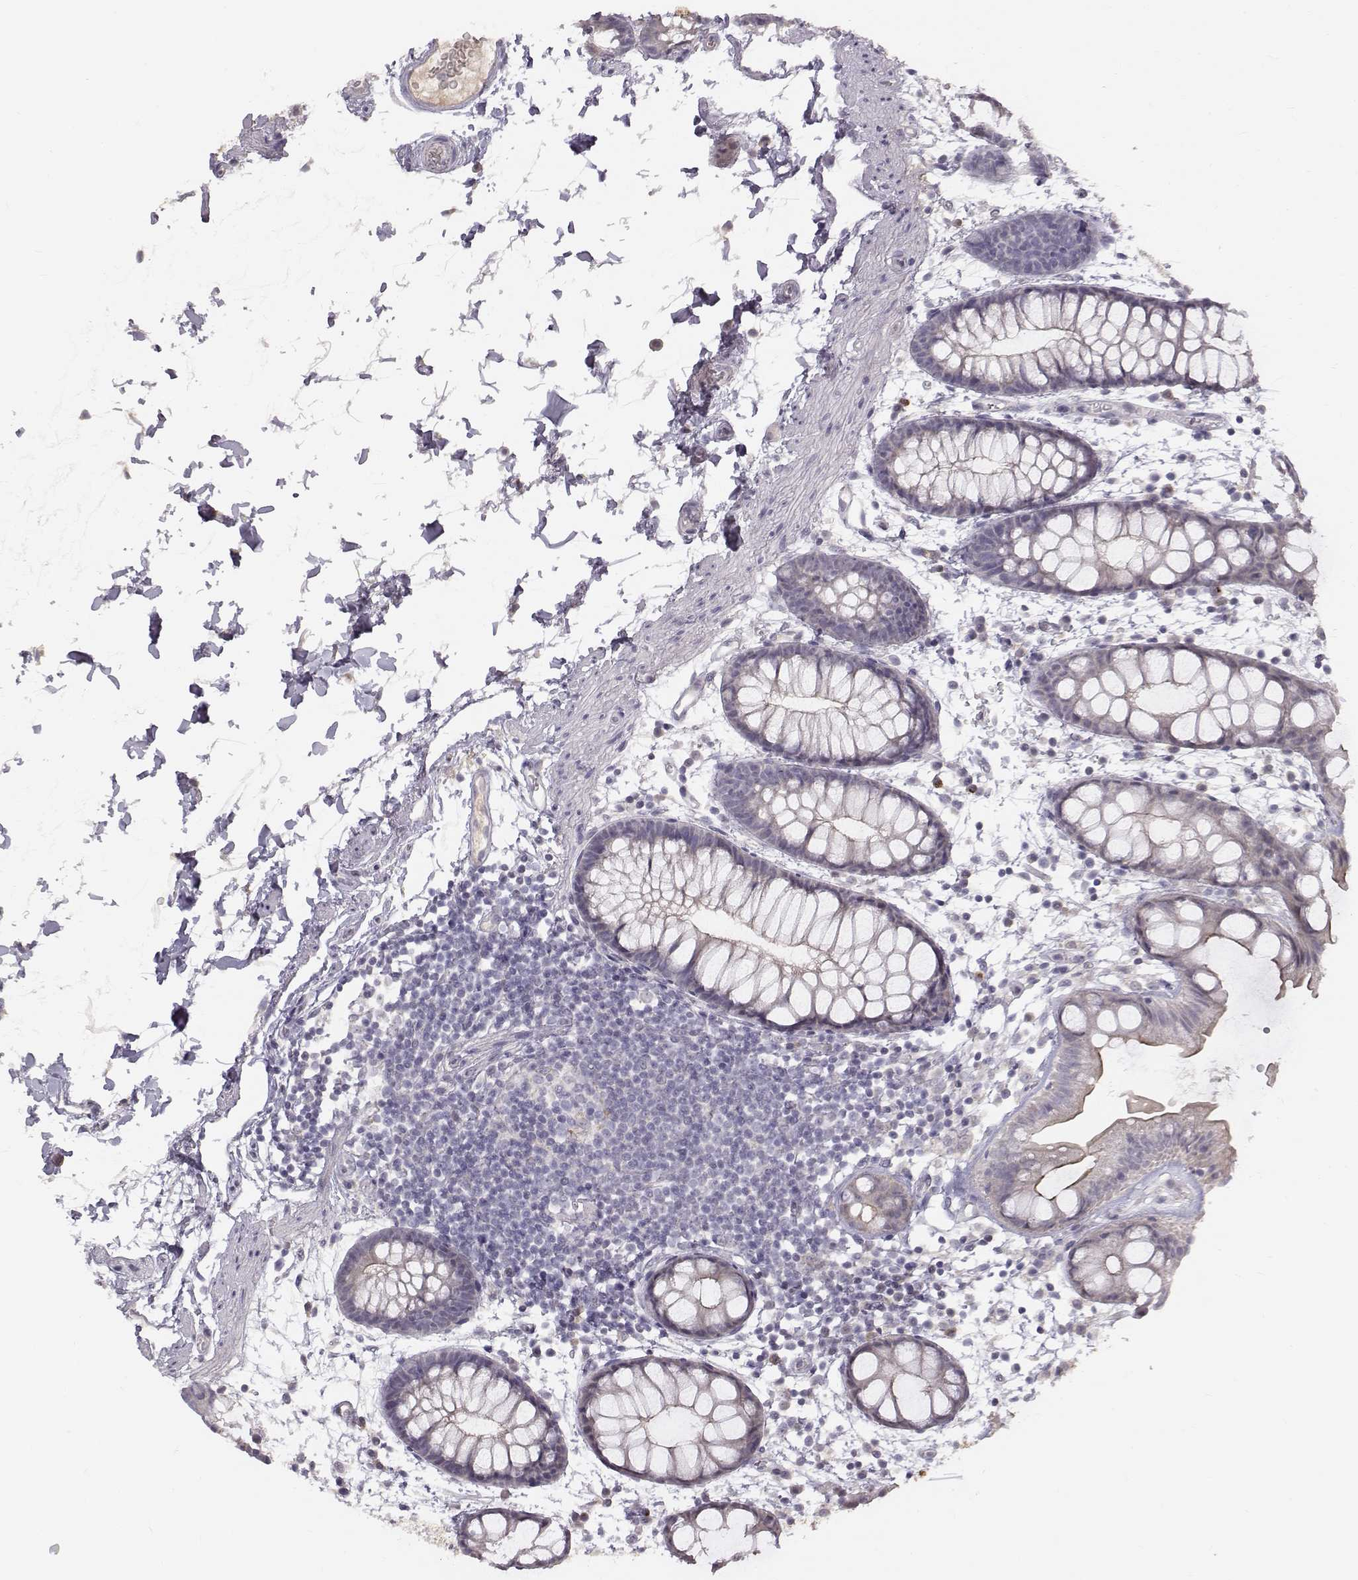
{"staining": {"intensity": "weak", "quantity": "25%-75%", "location": "cytoplasmic/membranous"}, "tissue": "rectum", "cell_type": "Glandular cells", "image_type": "normal", "snomed": [{"axis": "morphology", "description": "Normal tissue, NOS"}, {"axis": "topography", "description": "Rectum"}], "caption": "This micrograph exhibits immunohistochemistry (IHC) staining of benign rectum, with low weak cytoplasmic/membranous staining in about 25%-75% of glandular cells.", "gene": "ACSL6", "patient": {"sex": "male", "age": 57}}